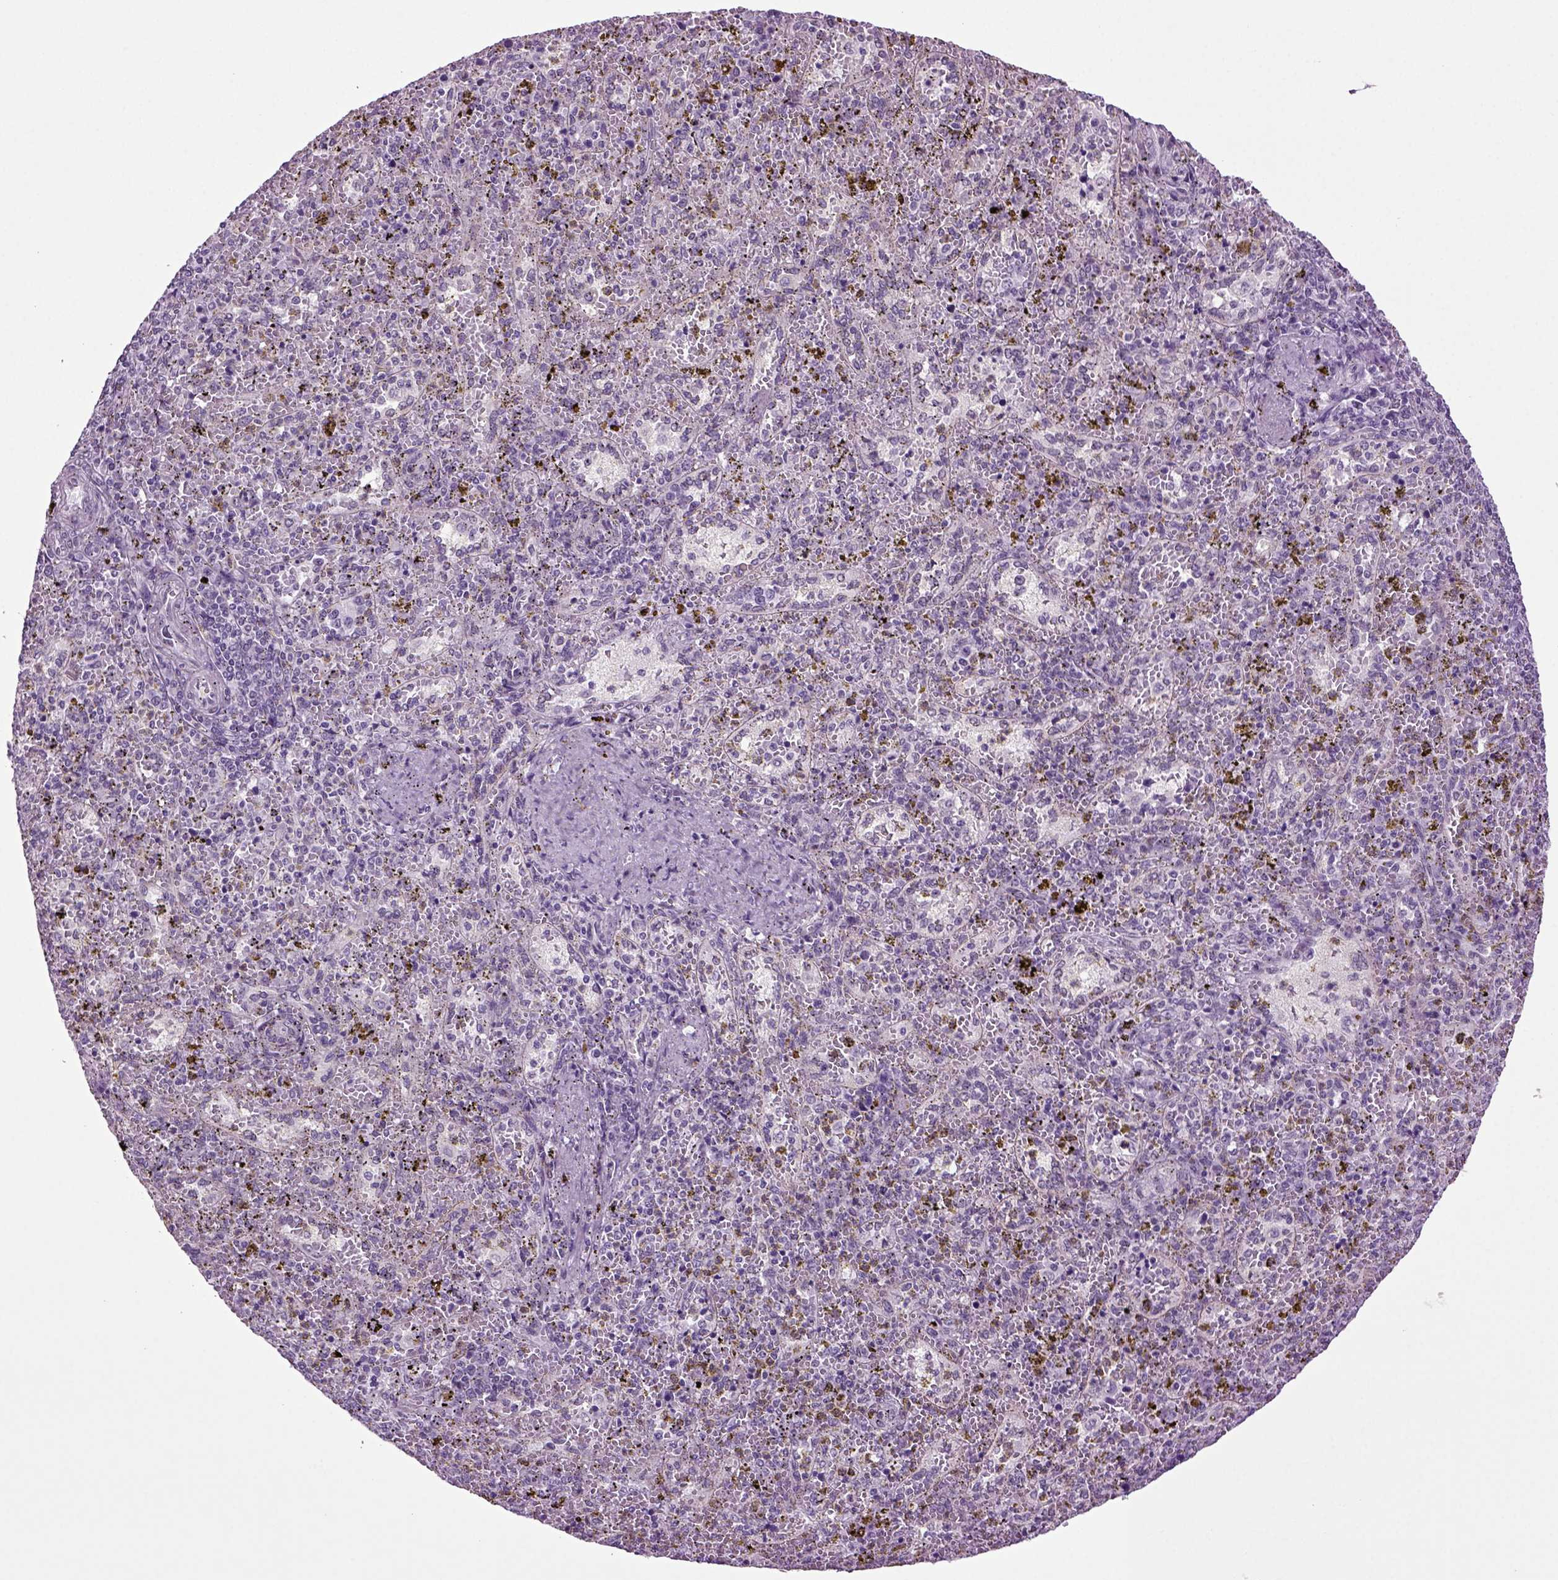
{"staining": {"intensity": "negative", "quantity": "none", "location": "none"}, "tissue": "spleen", "cell_type": "Cells in red pulp", "image_type": "normal", "snomed": [{"axis": "morphology", "description": "Normal tissue, NOS"}, {"axis": "topography", "description": "Spleen"}], "caption": "High power microscopy photomicrograph of an immunohistochemistry (IHC) micrograph of normal spleen, revealing no significant staining in cells in red pulp.", "gene": "RFX3", "patient": {"sex": "female", "age": 50}}